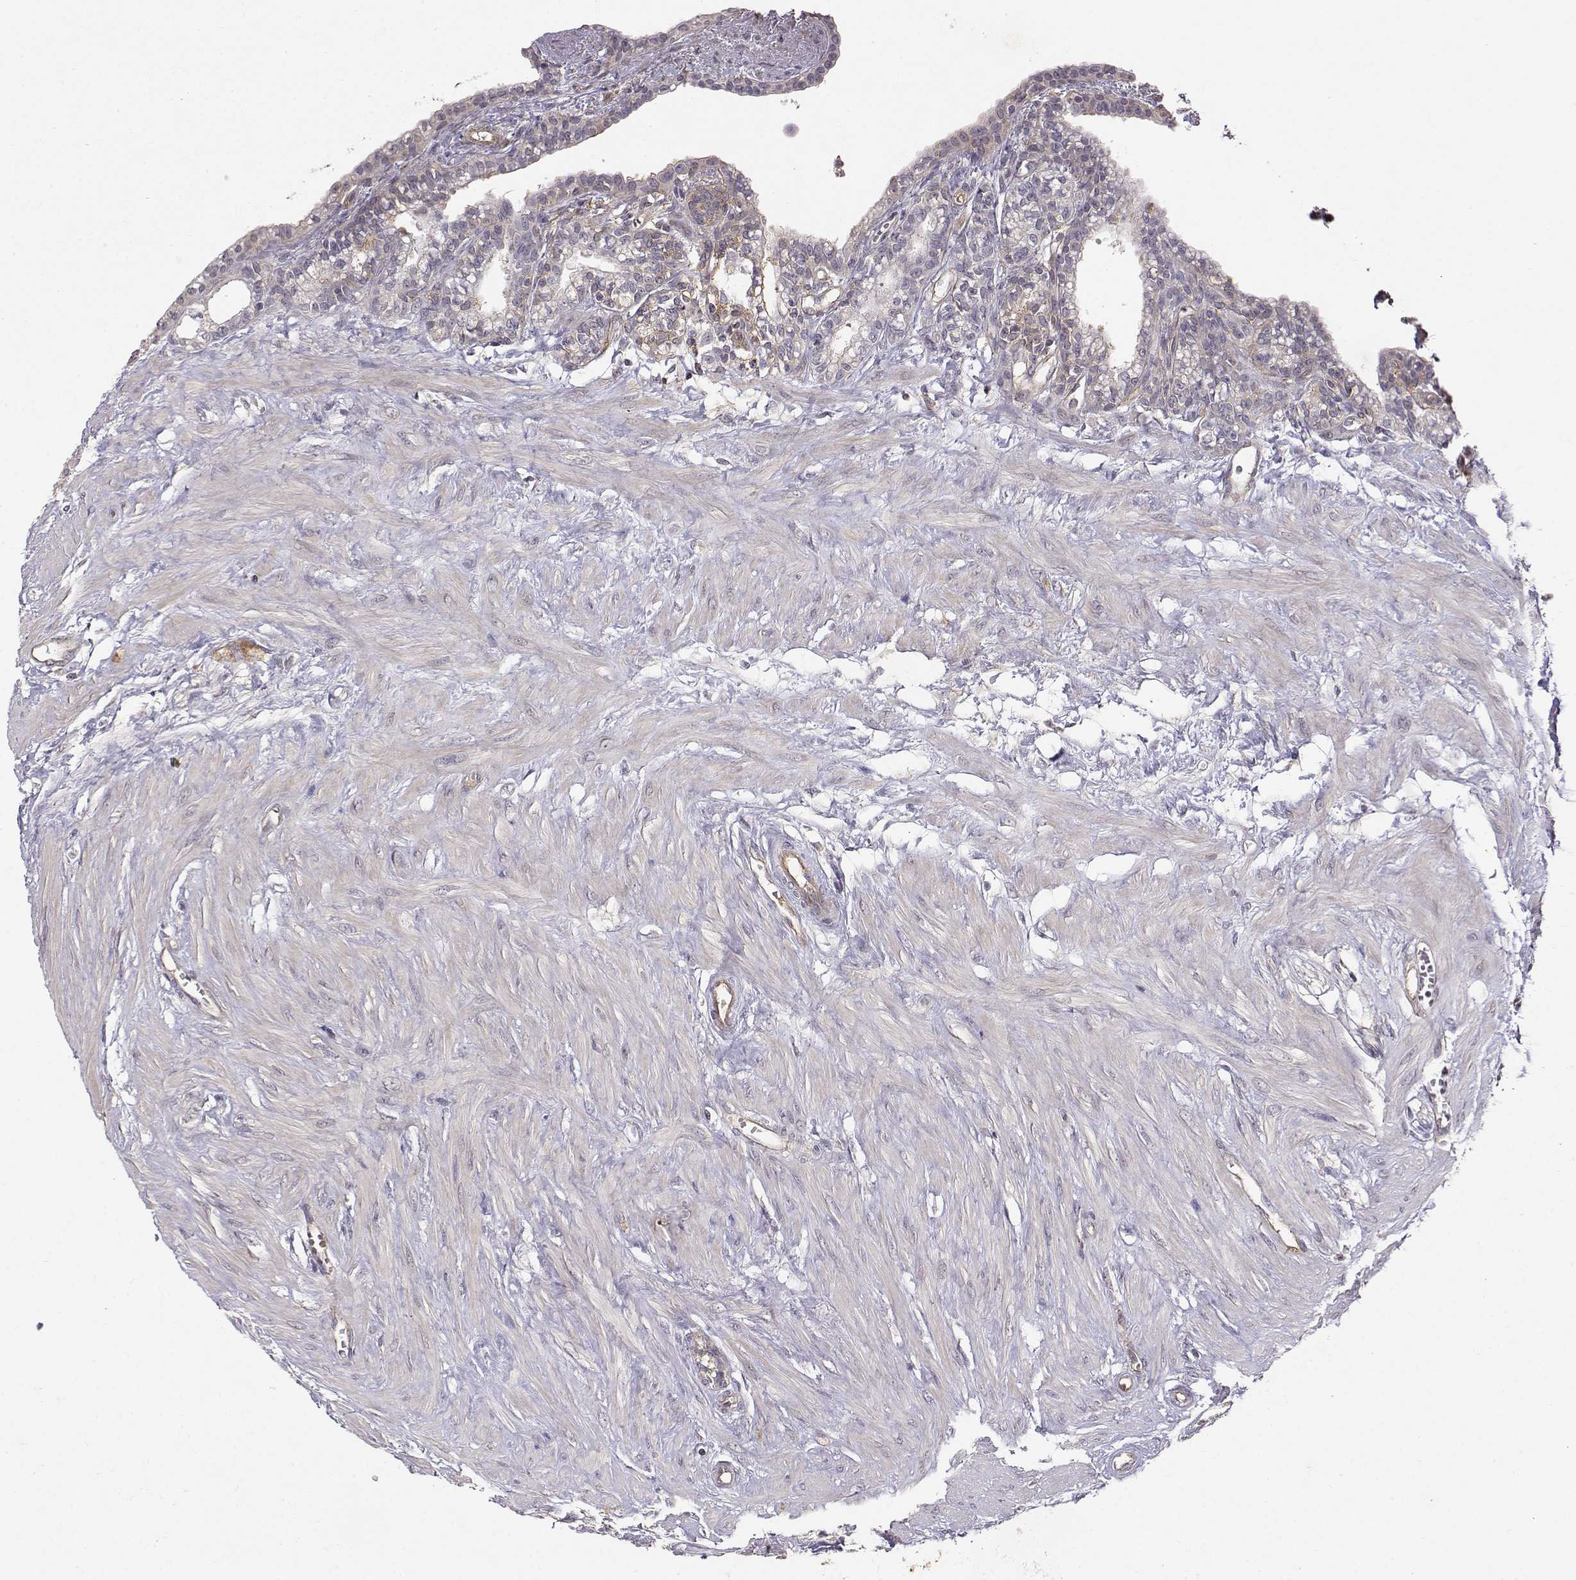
{"staining": {"intensity": "negative", "quantity": "none", "location": "none"}, "tissue": "seminal vesicle", "cell_type": "Glandular cells", "image_type": "normal", "snomed": [{"axis": "morphology", "description": "Normal tissue, NOS"}, {"axis": "morphology", "description": "Urothelial carcinoma, NOS"}, {"axis": "topography", "description": "Urinary bladder"}, {"axis": "topography", "description": "Seminal veicle"}], "caption": "IHC of benign seminal vesicle shows no staining in glandular cells.", "gene": "IFITM1", "patient": {"sex": "male", "age": 76}}